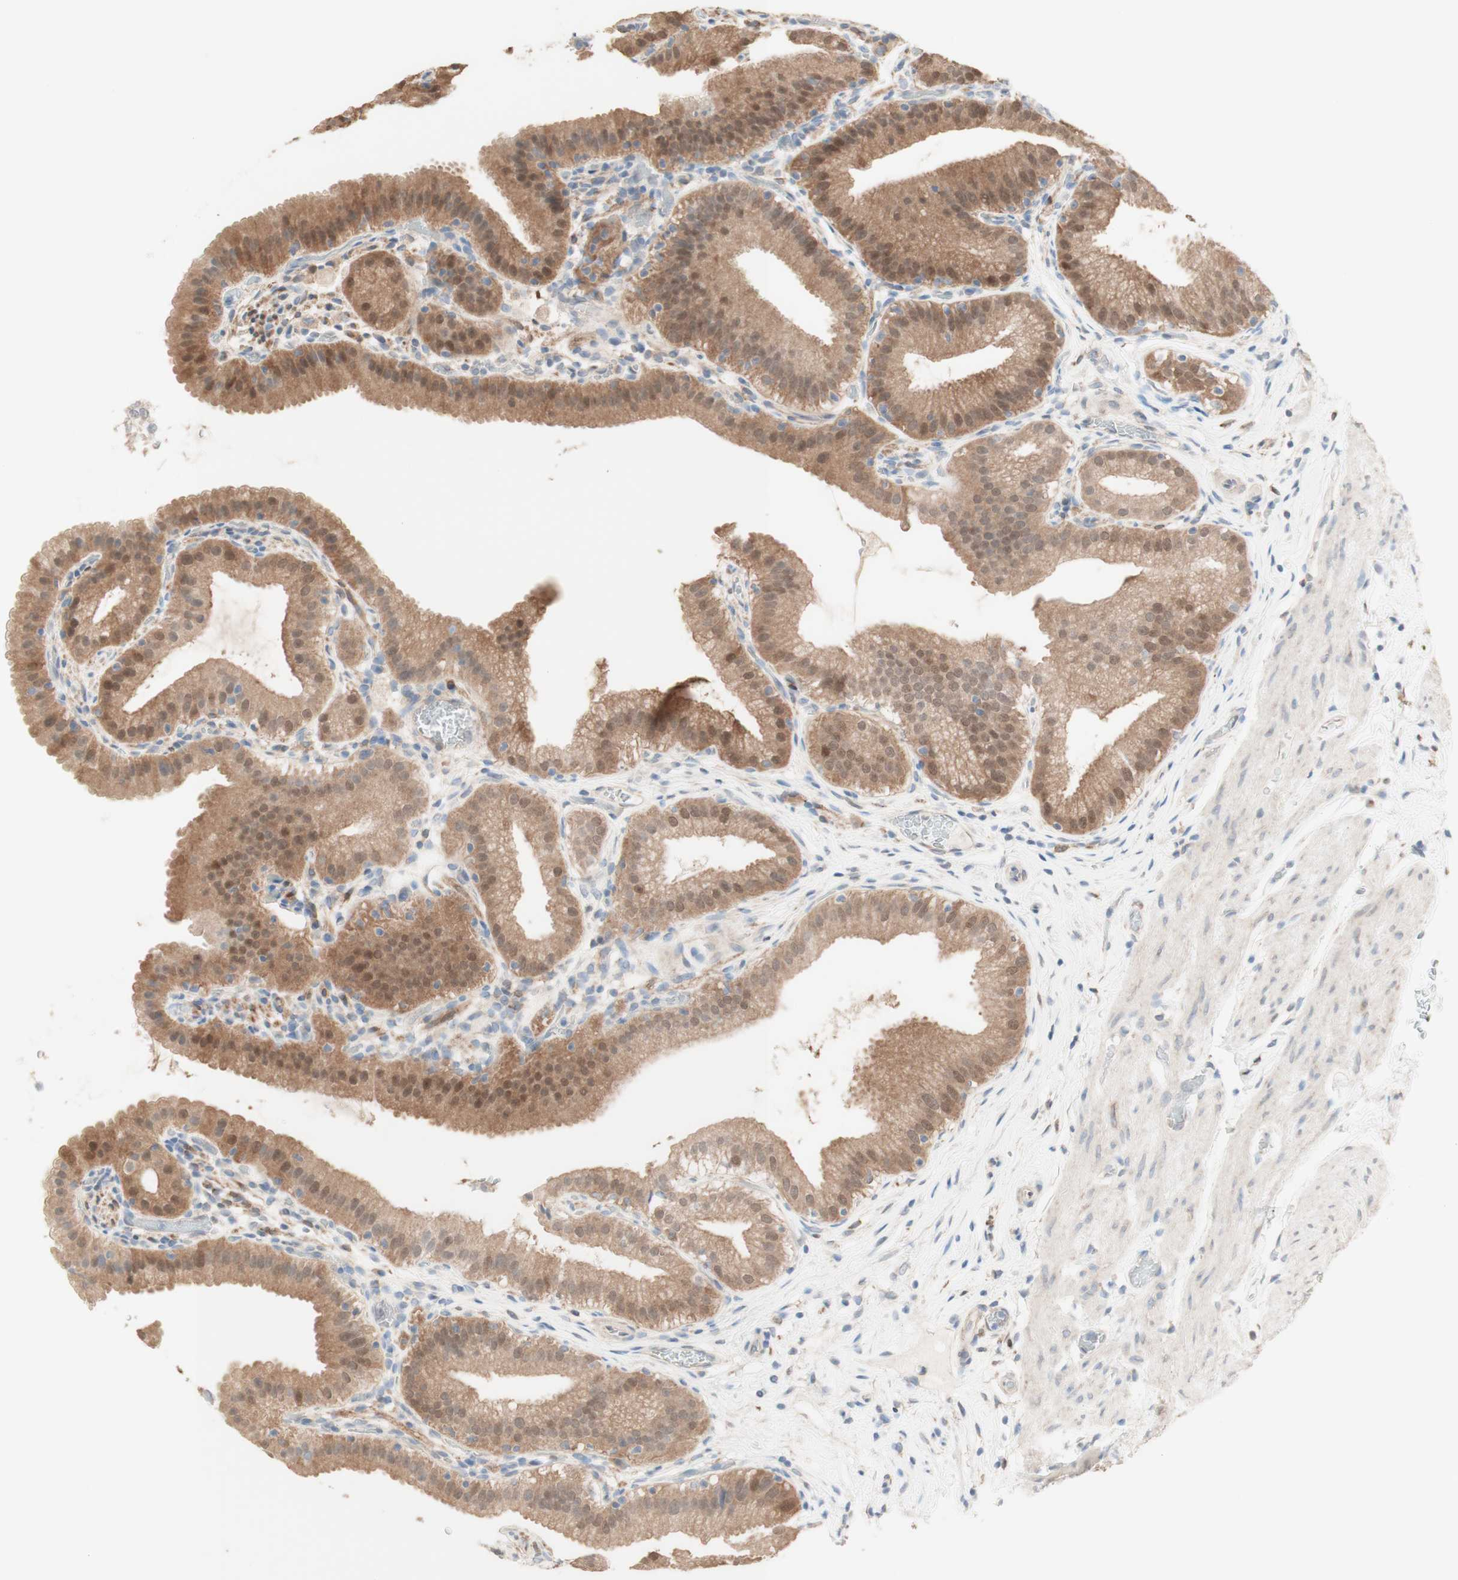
{"staining": {"intensity": "moderate", "quantity": ">75%", "location": "cytoplasmic/membranous,nuclear"}, "tissue": "gallbladder", "cell_type": "Glandular cells", "image_type": "normal", "snomed": [{"axis": "morphology", "description": "Normal tissue, NOS"}, {"axis": "topography", "description": "Gallbladder"}], "caption": "DAB (3,3'-diaminobenzidine) immunohistochemical staining of benign human gallbladder shows moderate cytoplasmic/membranous,nuclear protein staining in about >75% of glandular cells. (Stains: DAB in brown, nuclei in blue, Microscopy: brightfield microscopy at high magnification).", "gene": "COMT", "patient": {"sex": "male", "age": 54}}